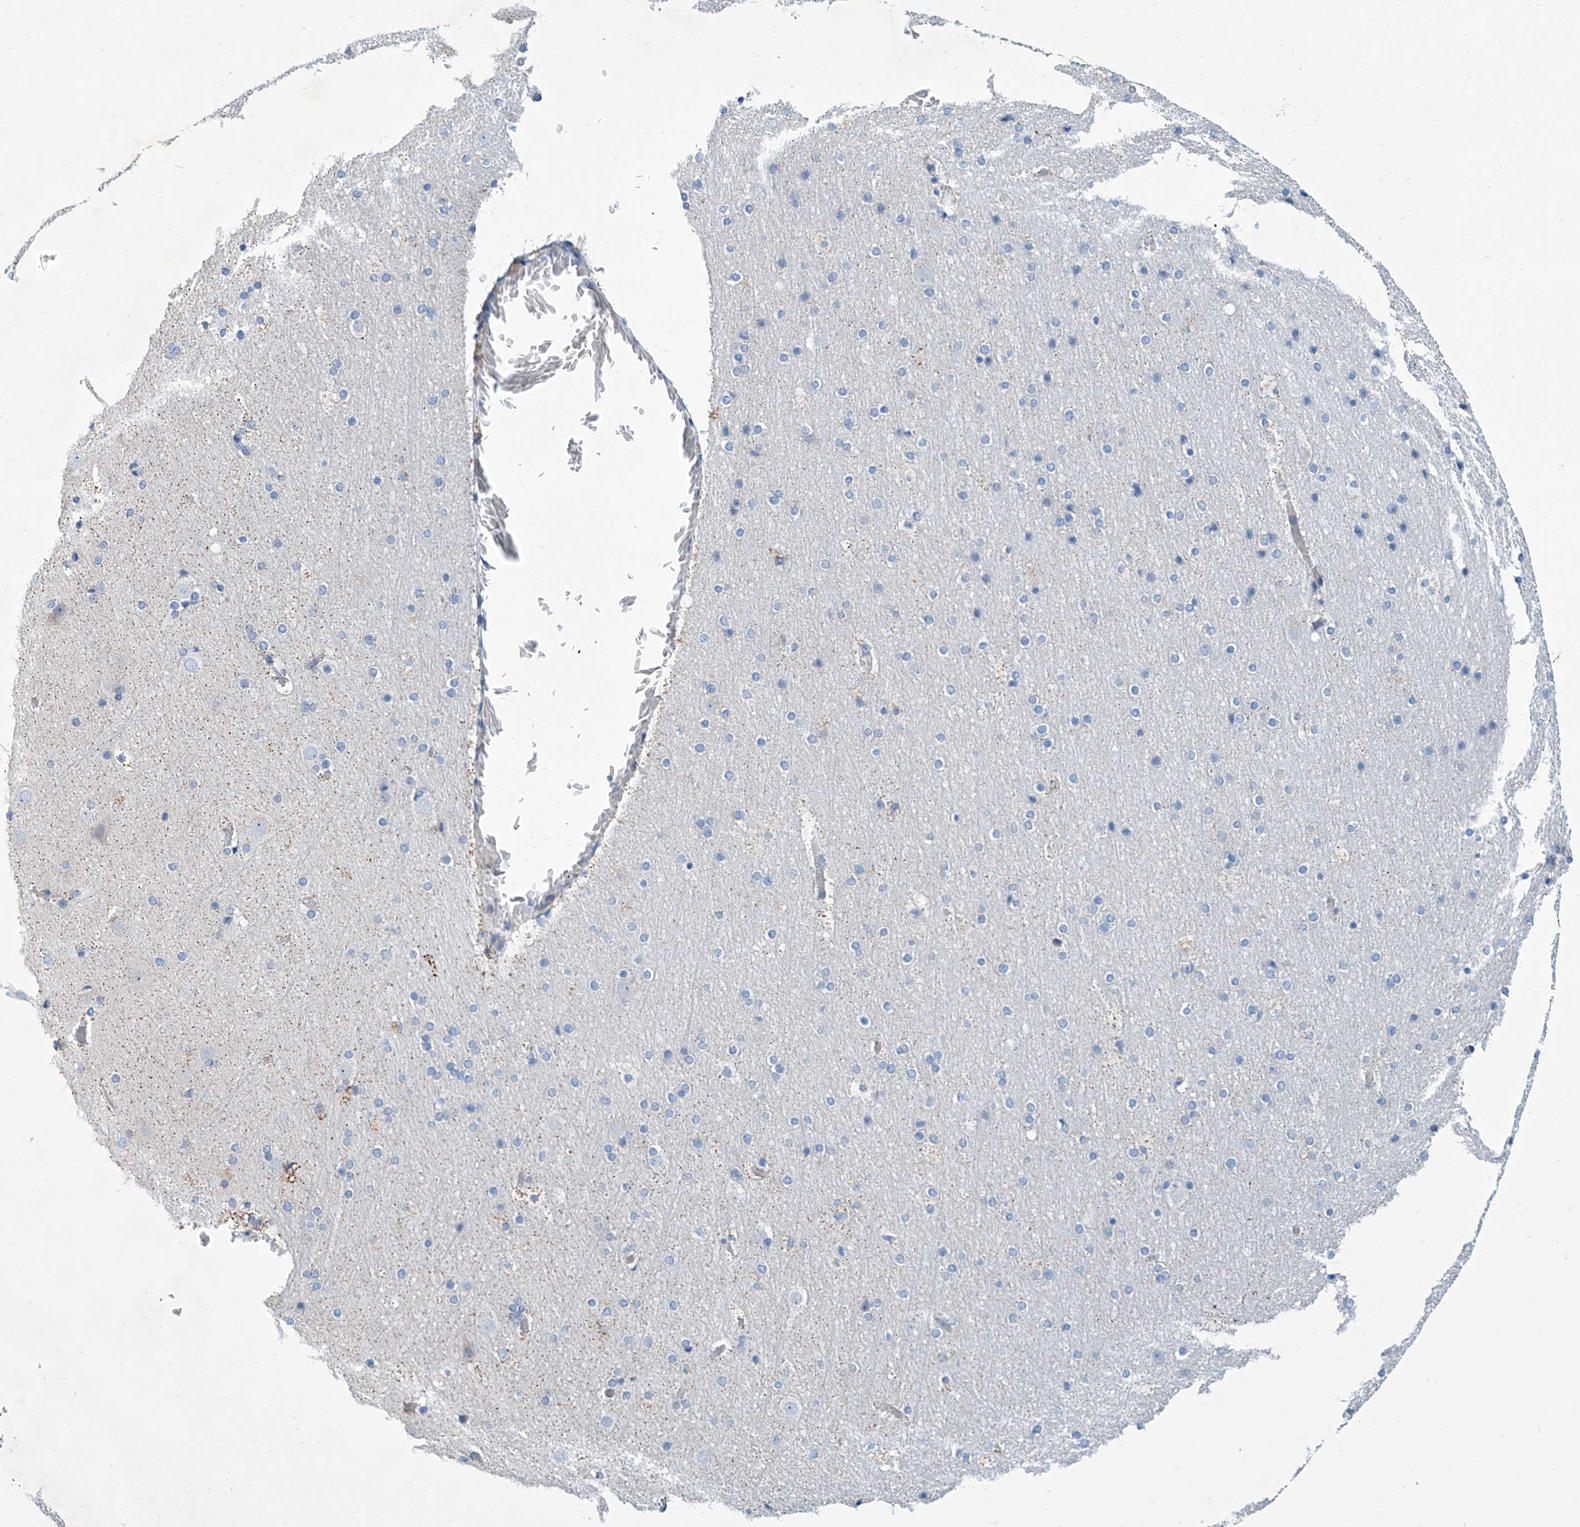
{"staining": {"intensity": "negative", "quantity": "none", "location": "none"}, "tissue": "cerebral cortex", "cell_type": "Endothelial cells", "image_type": "normal", "snomed": [{"axis": "morphology", "description": "Normal tissue, NOS"}, {"axis": "topography", "description": "Cerebral cortex"}], "caption": "An IHC histopathology image of normal cerebral cortex is shown. There is no staining in endothelial cells of cerebral cortex. (DAB (3,3'-diaminobenzidine) immunohistochemistry (IHC) visualized using brightfield microscopy, high magnification).", "gene": "ZNF519", "patient": {"sex": "male", "age": 57}}